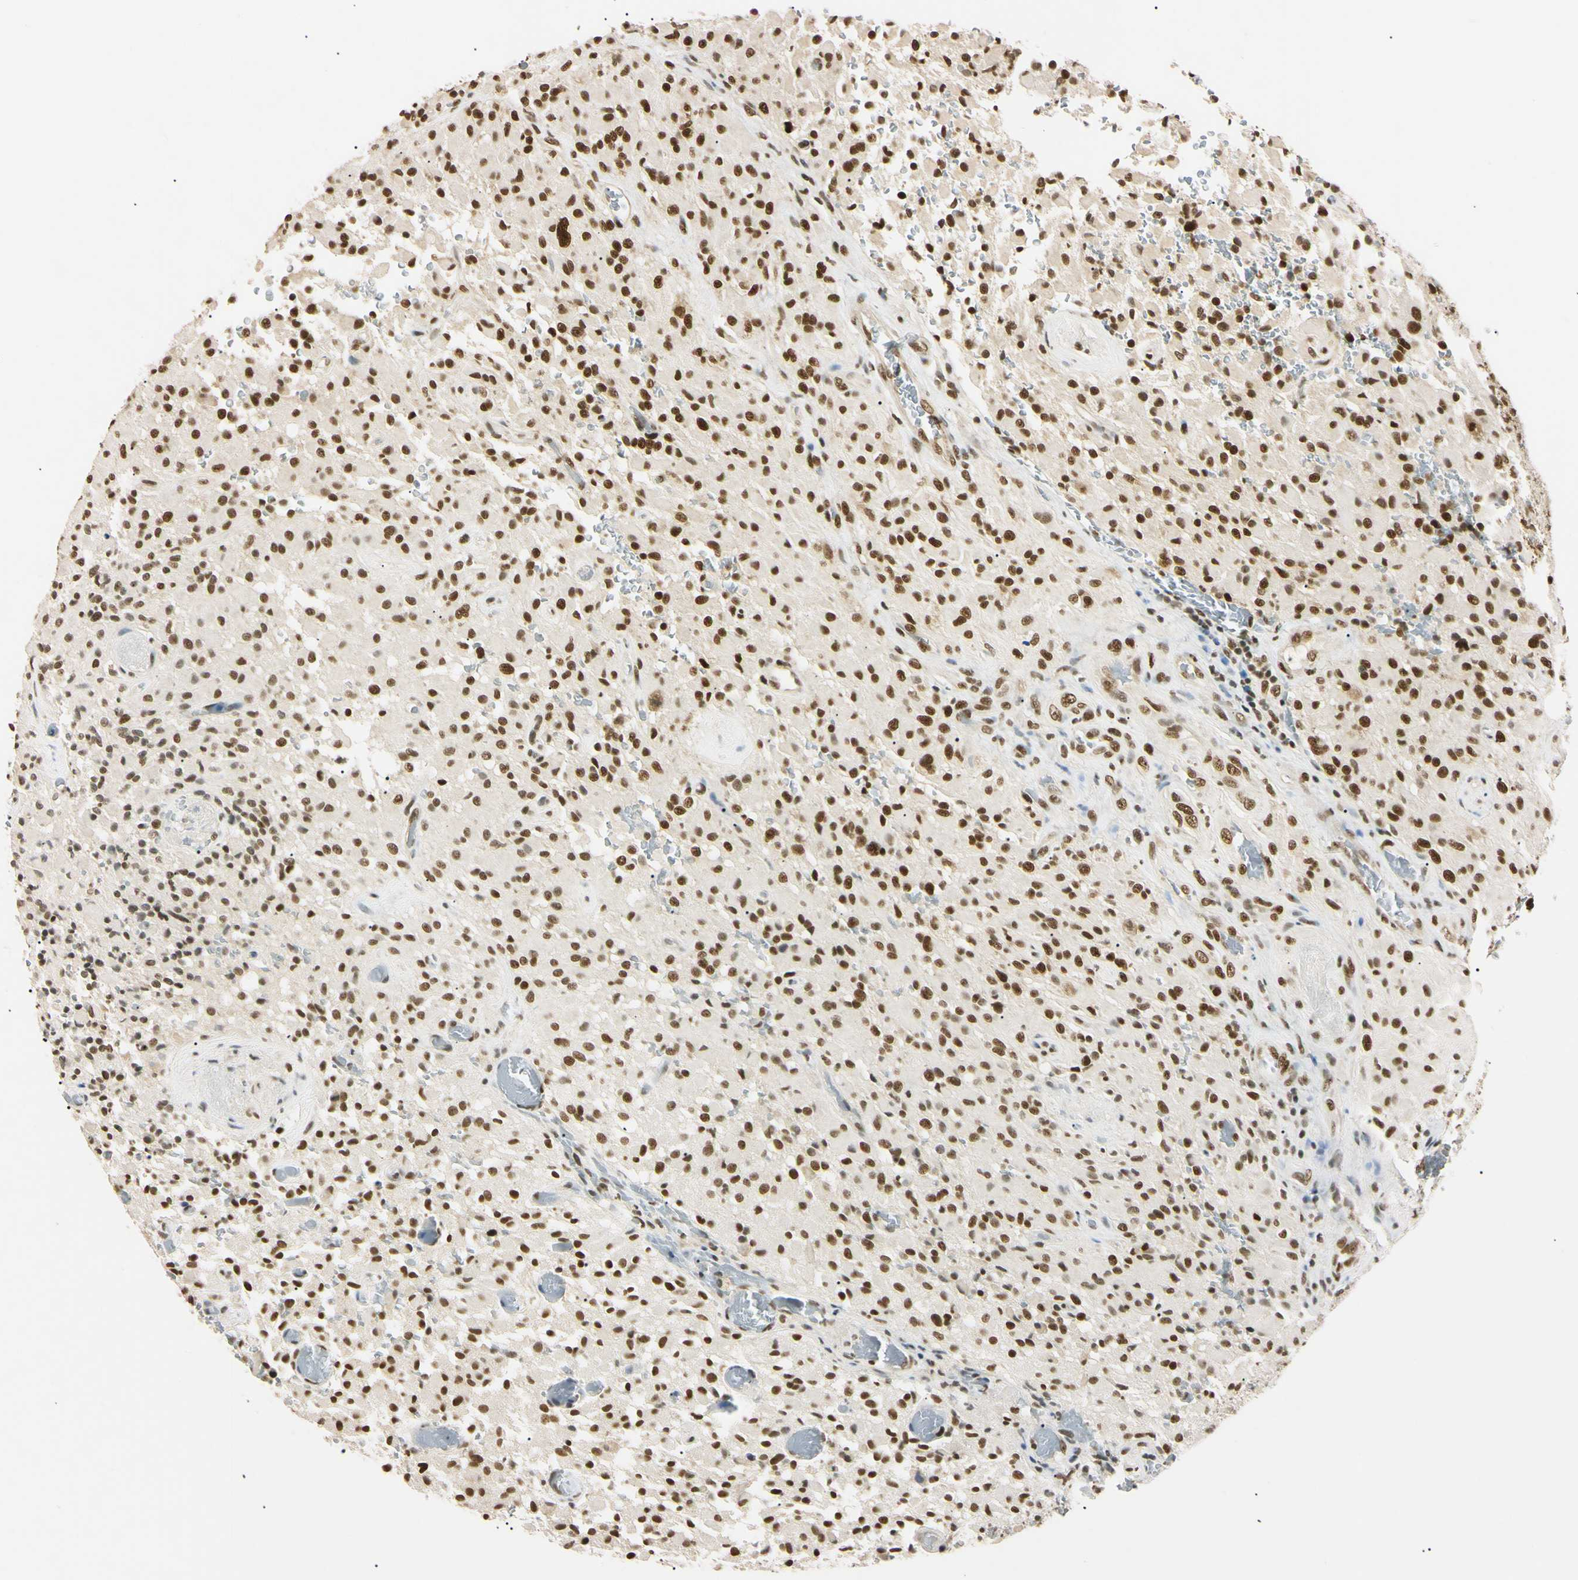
{"staining": {"intensity": "strong", "quantity": ">75%", "location": "nuclear"}, "tissue": "glioma", "cell_type": "Tumor cells", "image_type": "cancer", "snomed": [{"axis": "morphology", "description": "Glioma, malignant, High grade"}, {"axis": "topography", "description": "Brain"}], "caption": "Glioma stained with IHC demonstrates strong nuclear staining in approximately >75% of tumor cells.", "gene": "SMARCA5", "patient": {"sex": "male", "age": 71}}